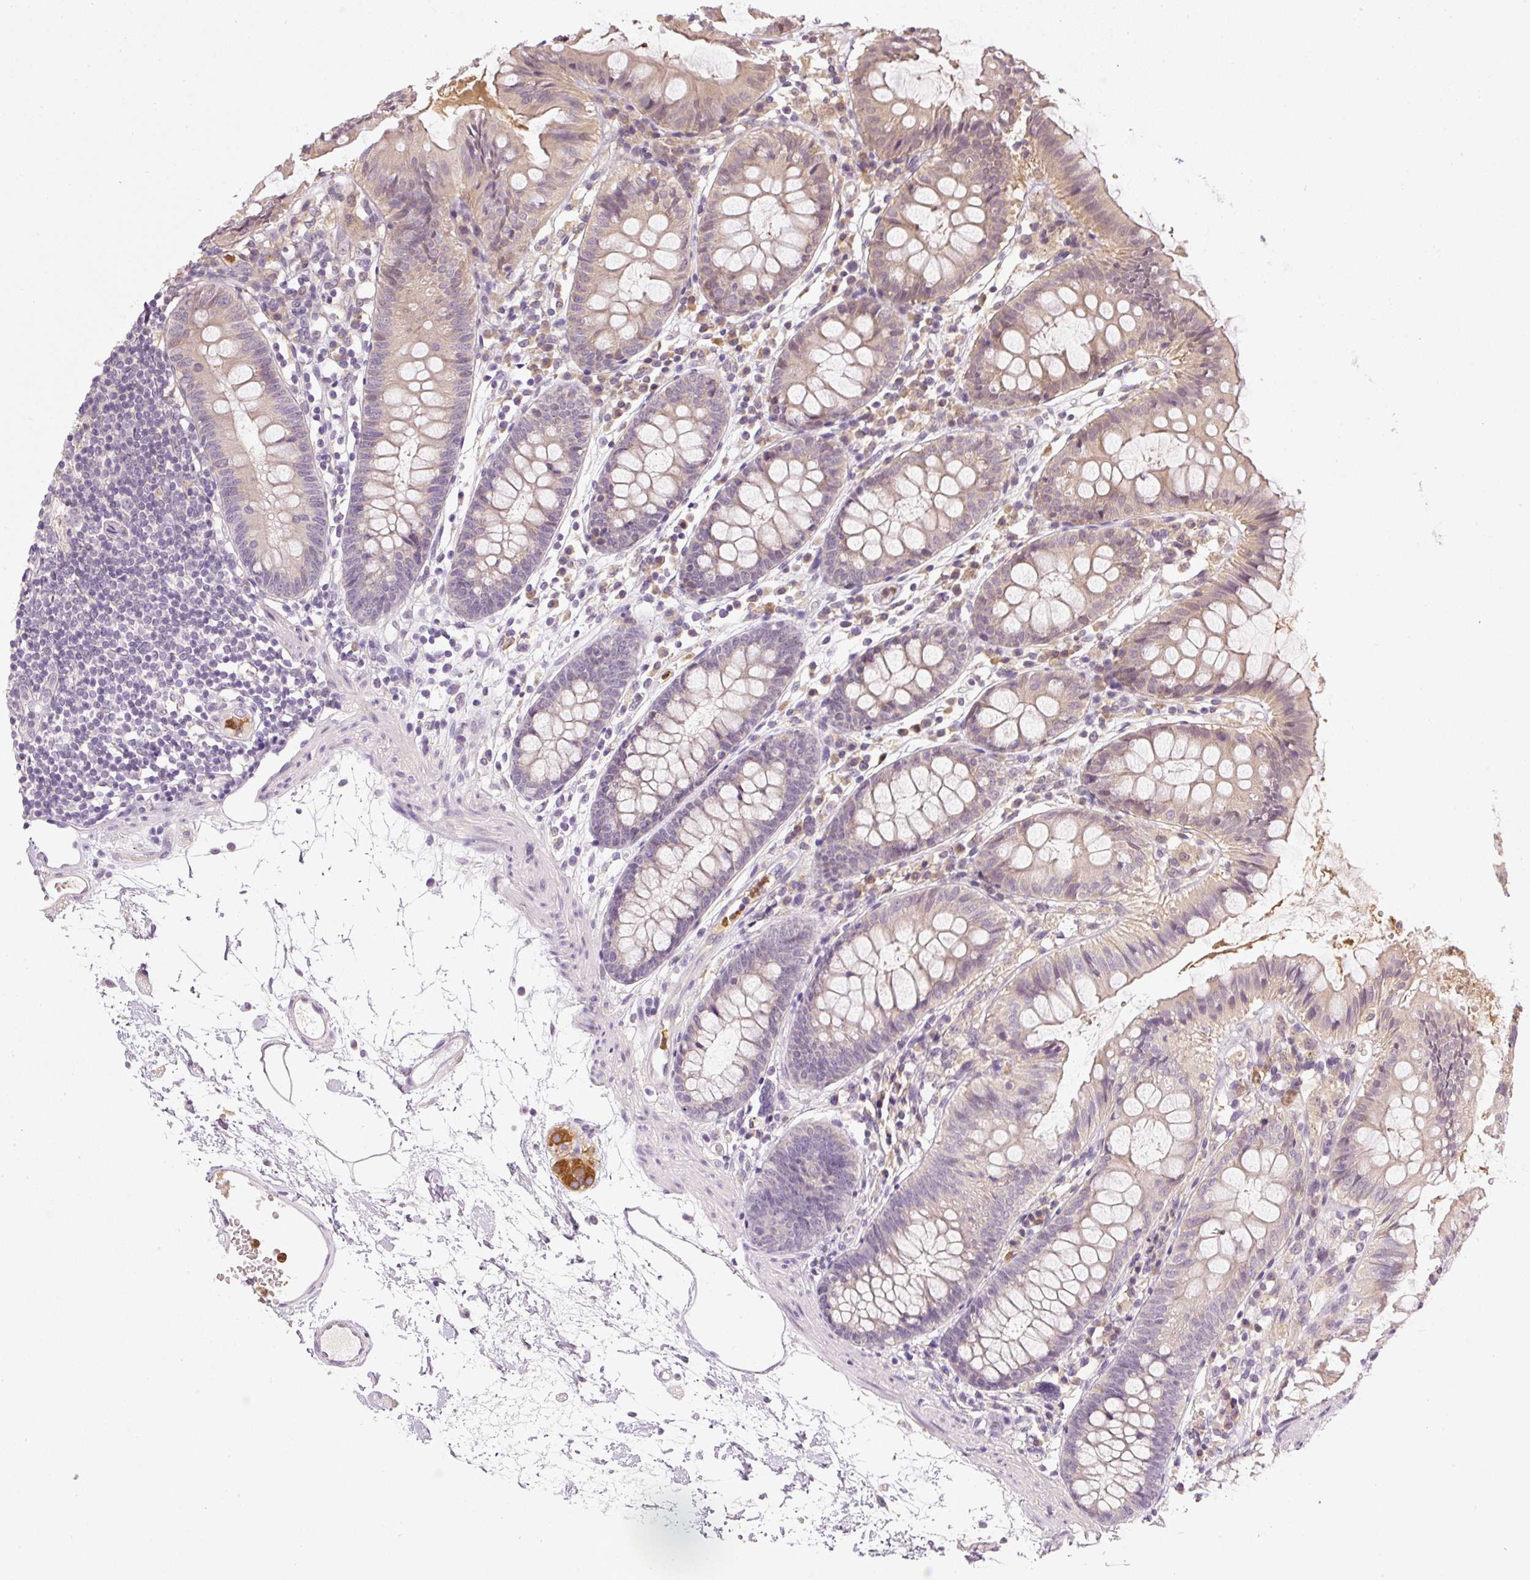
{"staining": {"intensity": "negative", "quantity": "none", "location": "none"}, "tissue": "colon", "cell_type": "Endothelial cells", "image_type": "normal", "snomed": [{"axis": "morphology", "description": "Normal tissue, NOS"}, {"axis": "topography", "description": "Colon"}], "caption": "Endothelial cells show no significant protein expression in unremarkable colon. The staining was performed using DAB (3,3'-diaminobenzidine) to visualize the protein expression in brown, while the nuclei were stained in blue with hematoxylin (Magnification: 20x).", "gene": "CTTNBP2", "patient": {"sex": "female", "age": 84}}